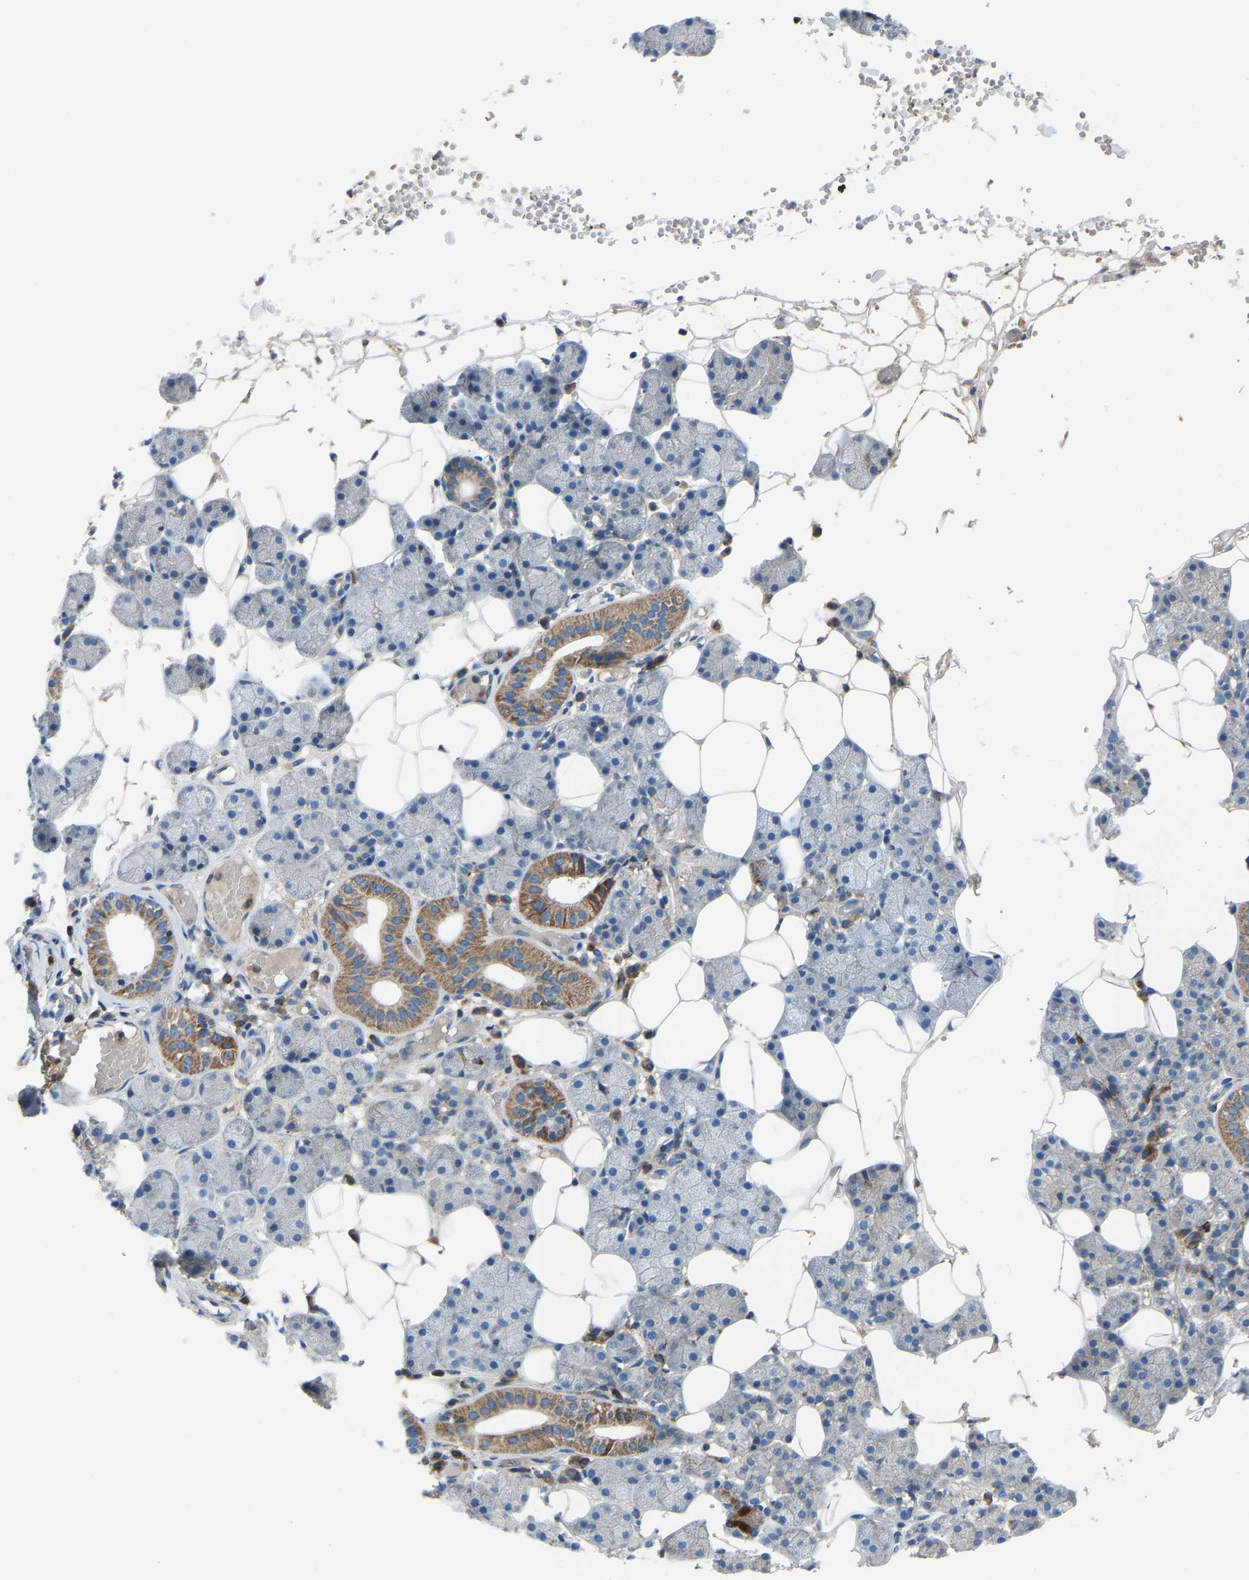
{"staining": {"intensity": "moderate", "quantity": "<25%", "location": "cytoplasmic/membranous"}, "tissue": "salivary gland", "cell_type": "Glandular cells", "image_type": "normal", "snomed": [{"axis": "morphology", "description": "Normal tissue, NOS"}, {"axis": "topography", "description": "Salivary gland"}], "caption": "A brown stain shows moderate cytoplasmic/membranous positivity of a protein in glandular cells of benign salivary gland. Nuclei are stained in blue.", "gene": "GRK6", "patient": {"sex": "female", "age": 33}}